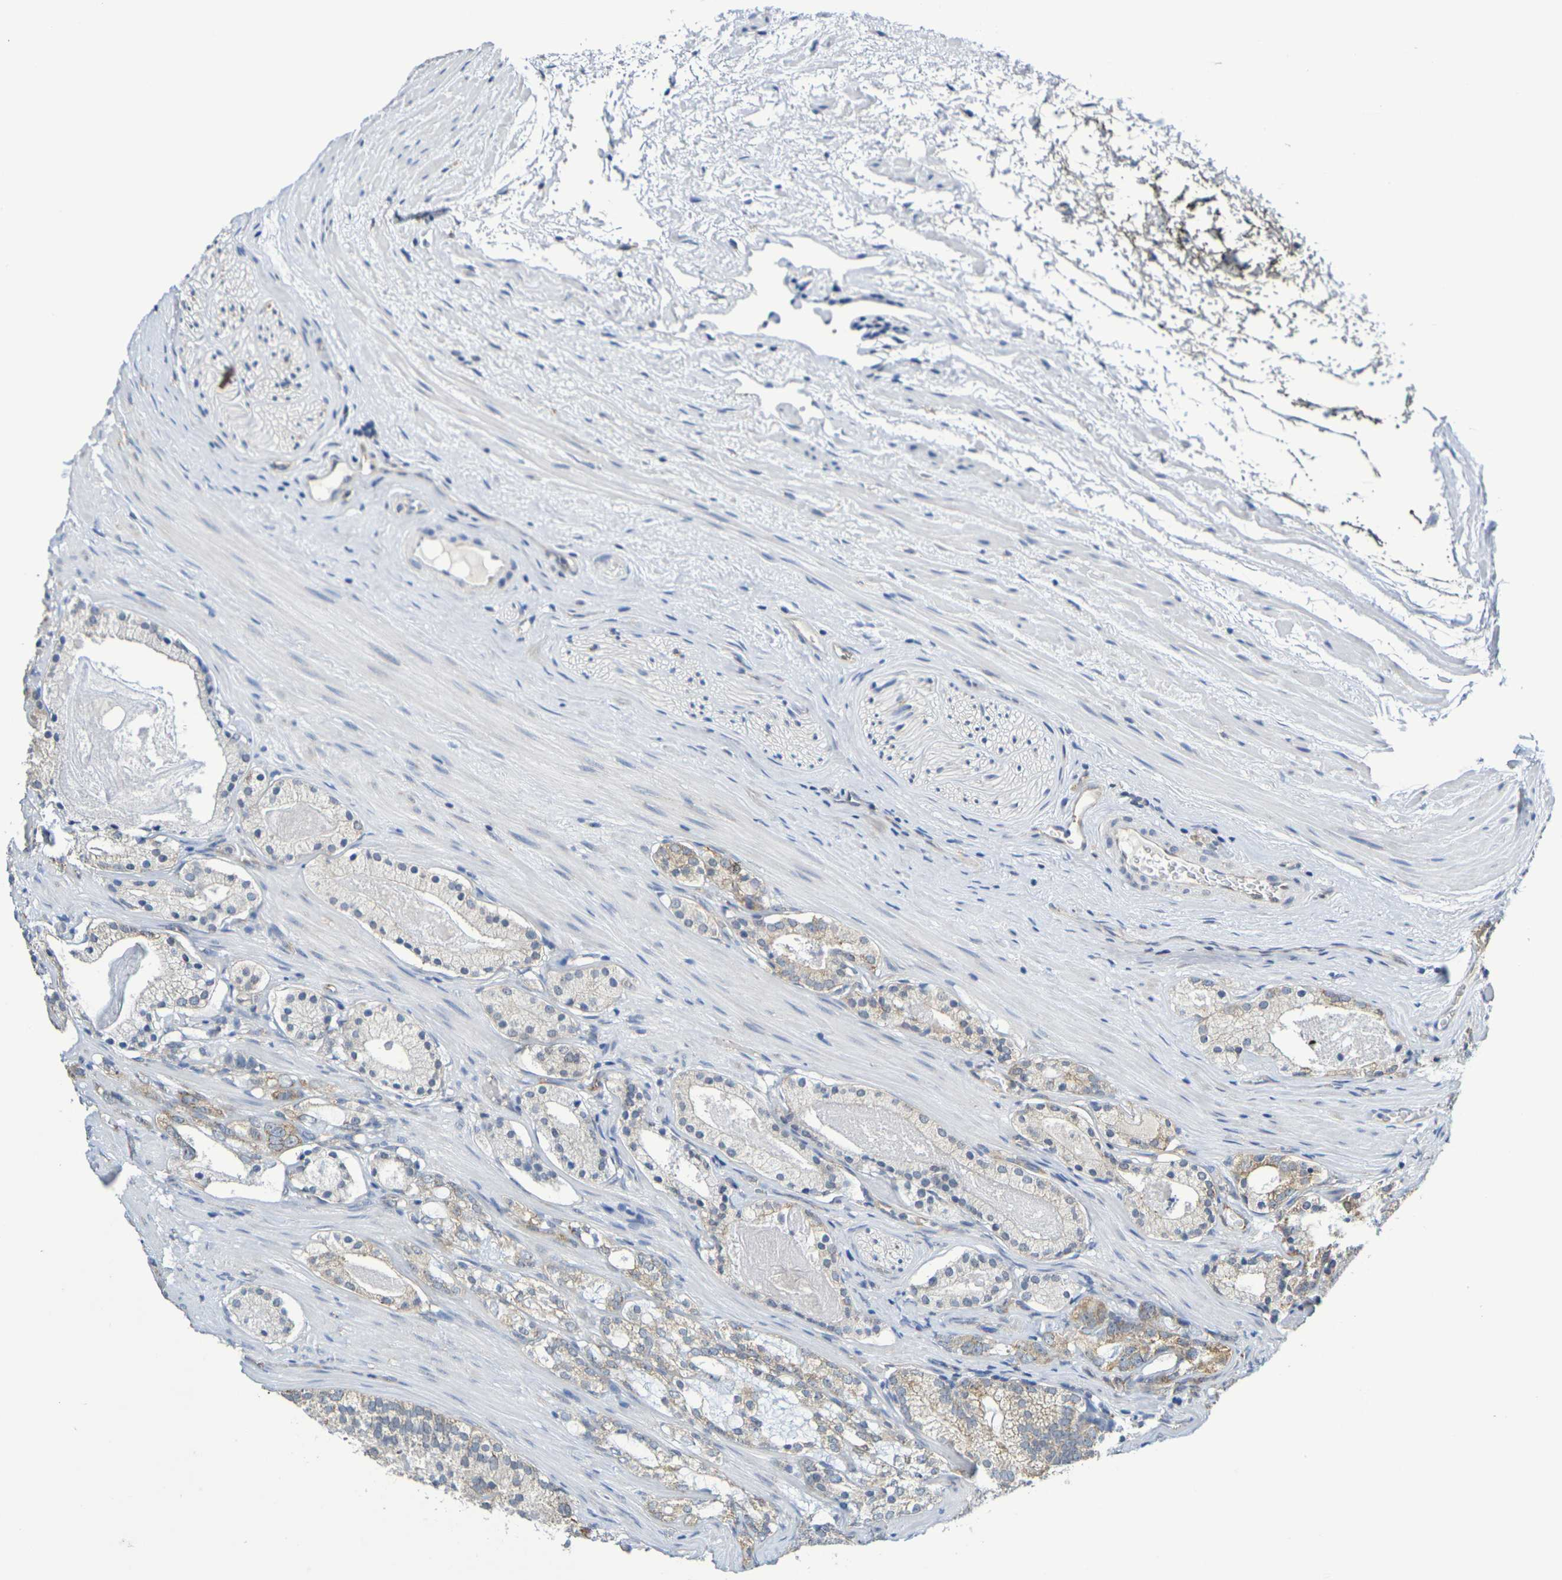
{"staining": {"intensity": "weak", "quantity": ">75%", "location": "cytoplasmic/membranous"}, "tissue": "prostate cancer", "cell_type": "Tumor cells", "image_type": "cancer", "snomed": [{"axis": "morphology", "description": "Adenocarcinoma, Low grade"}, {"axis": "topography", "description": "Prostate"}], "caption": "Immunohistochemistry (IHC) micrograph of neoplastic tissue: prostate low-grade adenocarcinoma stained using immunohistochemistry exhibits low levels of weak protein expression localized specifically in the cytoplasmic/membranous of tumor cells, appearing as a cytoplasmic/membranous brown color.", "gene": "CHRNB1", "patient": {"sex": "male", "age": 59}}